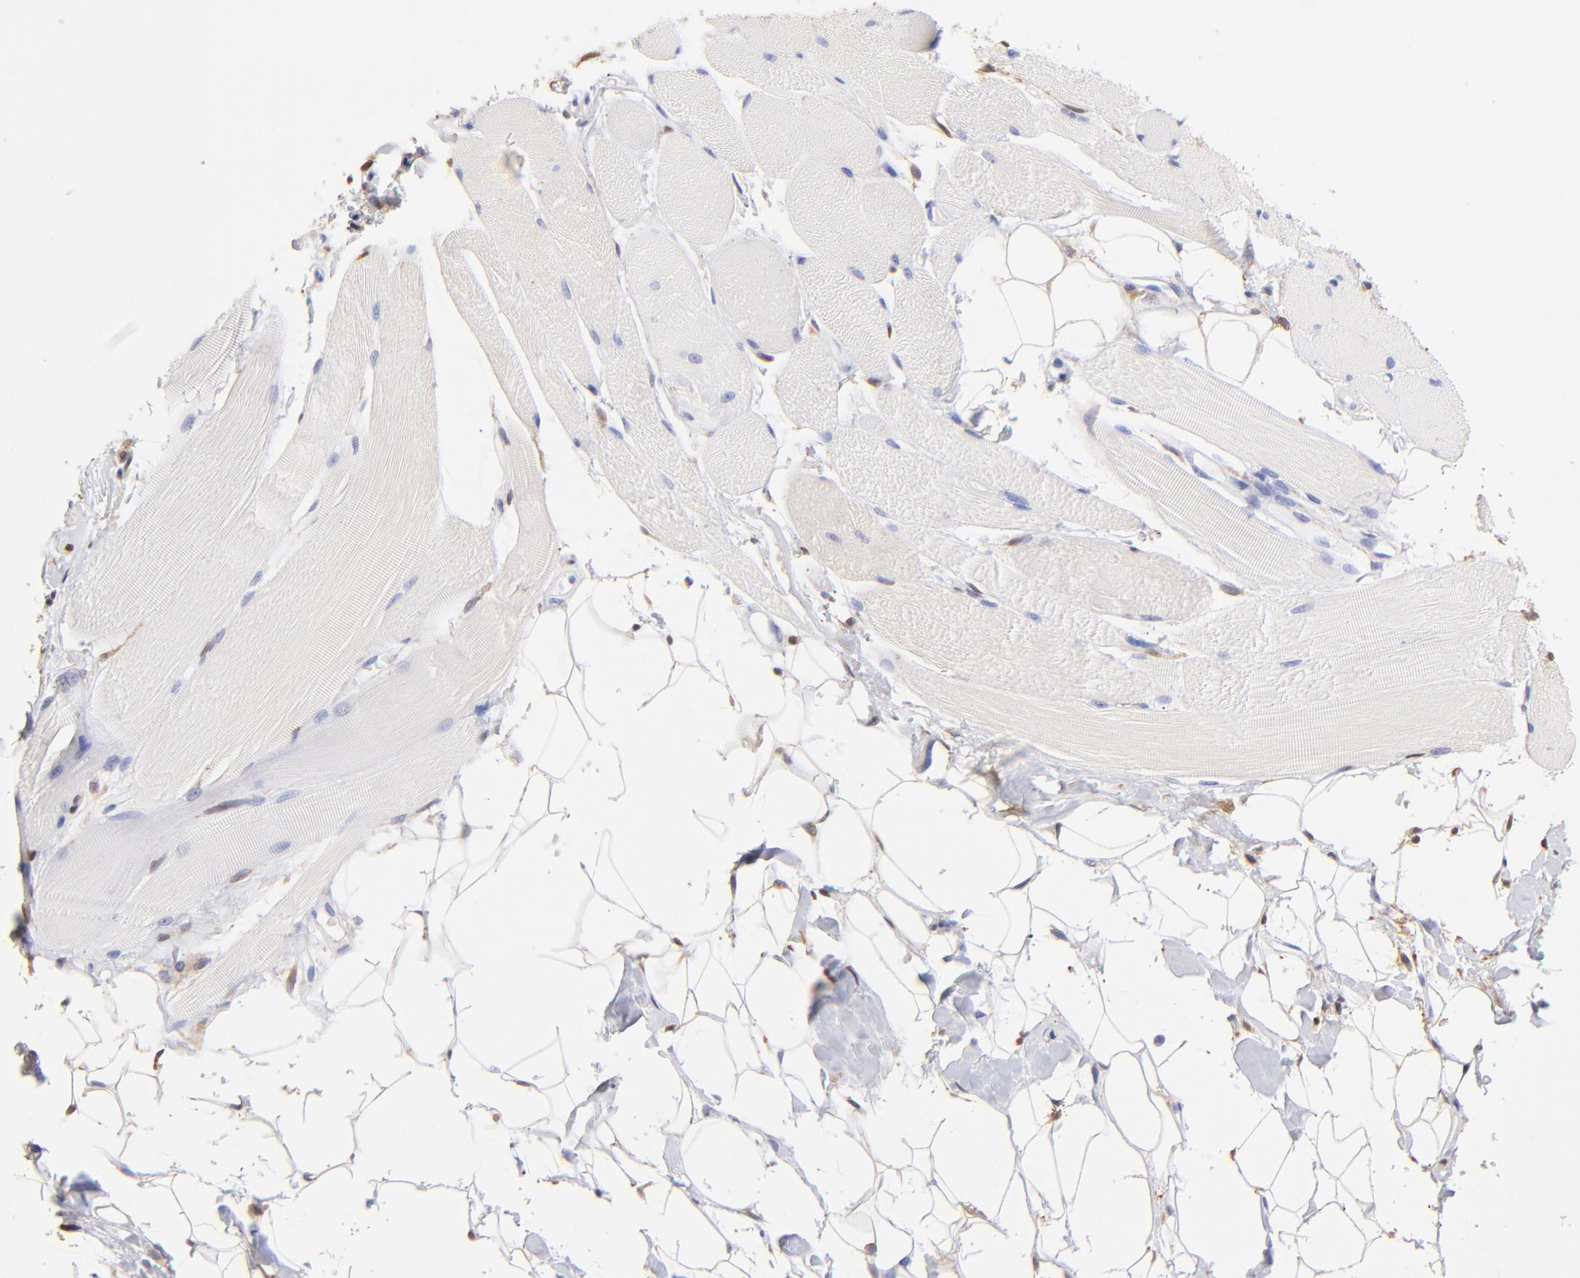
{"staining": {"intensity": "negative", "quantity": "none", "location": "none"}, "tissue": "skeletal muscle", "cell_type": "Myocytes", "image_type": "normal", "snomed": [{"axis": "morphology", "description": "Normal tissue, NOS"}, {"axis": "topography", "description": "Skeletal muscle"}, {"axis": "topography", "description": "Peripheral nerve tissue"}], "caption": "High power microscopy photomicrograph of an immunohistochemistry image of unremarkable skeletal muscle, revealing no significant expression in myocytes. Brightfield microscopy of immunohistochemistry stained with DAB (brown) and hematoxylin (blue), captured at high magnification.", "gene": "ALDH1A1", "patient": {"sex": "female", "age": 84}}